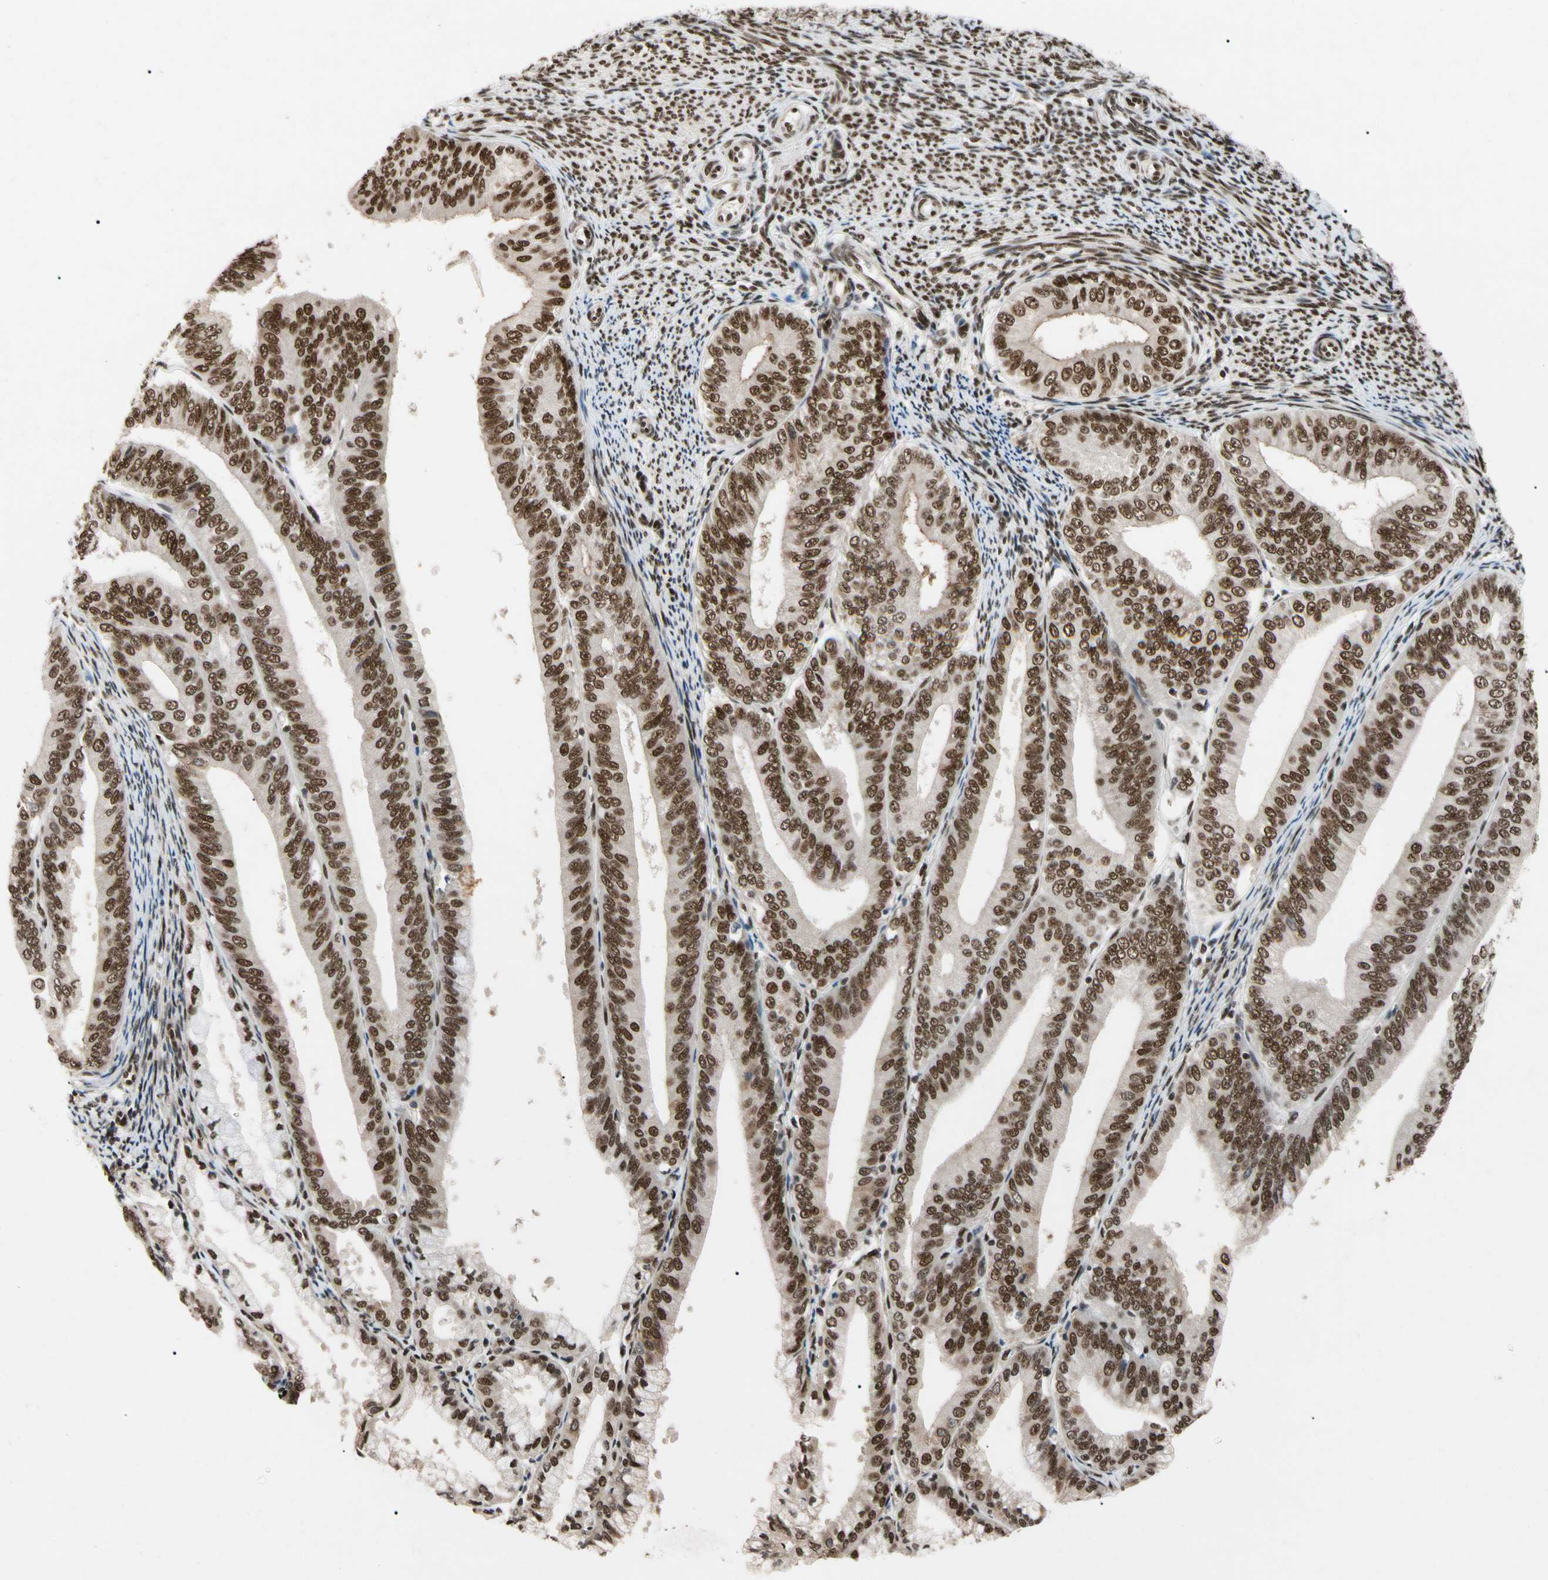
{"staining": {"intensity": "strong", "quantity": ">75%", "location": "nuclear"}, "tissue": "endometrial cancer", "cell_type": "Tumor cells", "image_type": "cancer", "snomed": [{"axis": "morphology", "description": "Adenocarcinoma, NOS"}, {"axis": "topography", "description": "Endometrium"}], "caption": "About >75% of tumor cells in human endometrial cancer exhibit strong nuclear protein positivity as visualized by brown immunohistochemical staining.", "gene": "FAM98B", "patient": {"sex": "female", "age": 63}}